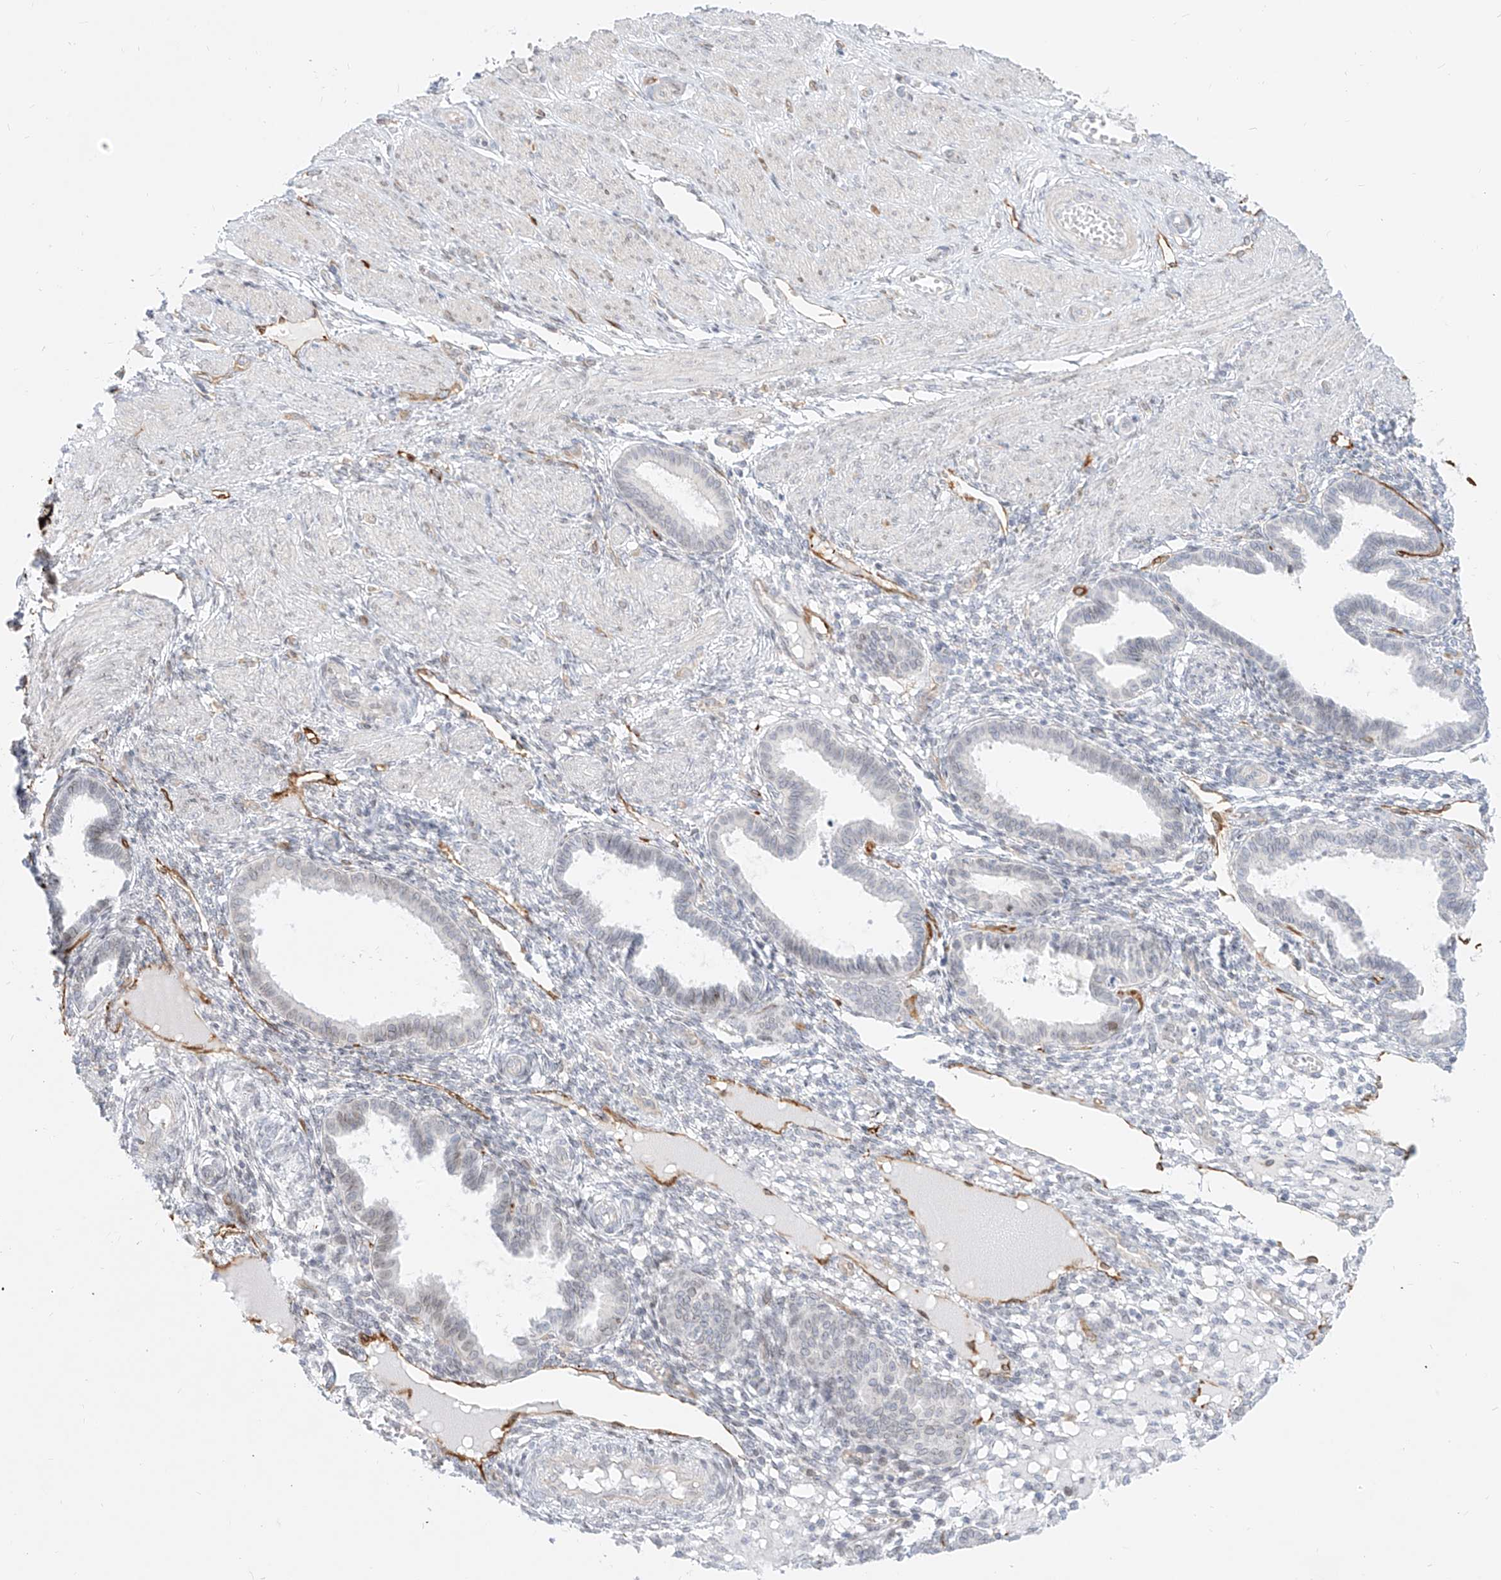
{"staining": {"intensity": "negative", "quantity": "none", "location": "none"}, "tissue": "endometrium", "cell_type": "Cells in endometrial stroma", "image_type": "normal", "snomed": [{"axis": "morphology", "description": "Normal tissue, NOS"}, {"axis": "topography", "description": "Endometrium"}], "caption": "Immunohistochemical staining of benign human endometrium exhibits no significant positivity in cells in endometrial stroma. The staining is performed using DAB brown chromogen with nuclei counter-stained in using hematoxylin.", "gene": "NHSL1", "patient": {"sex": "female", "age": 33}}